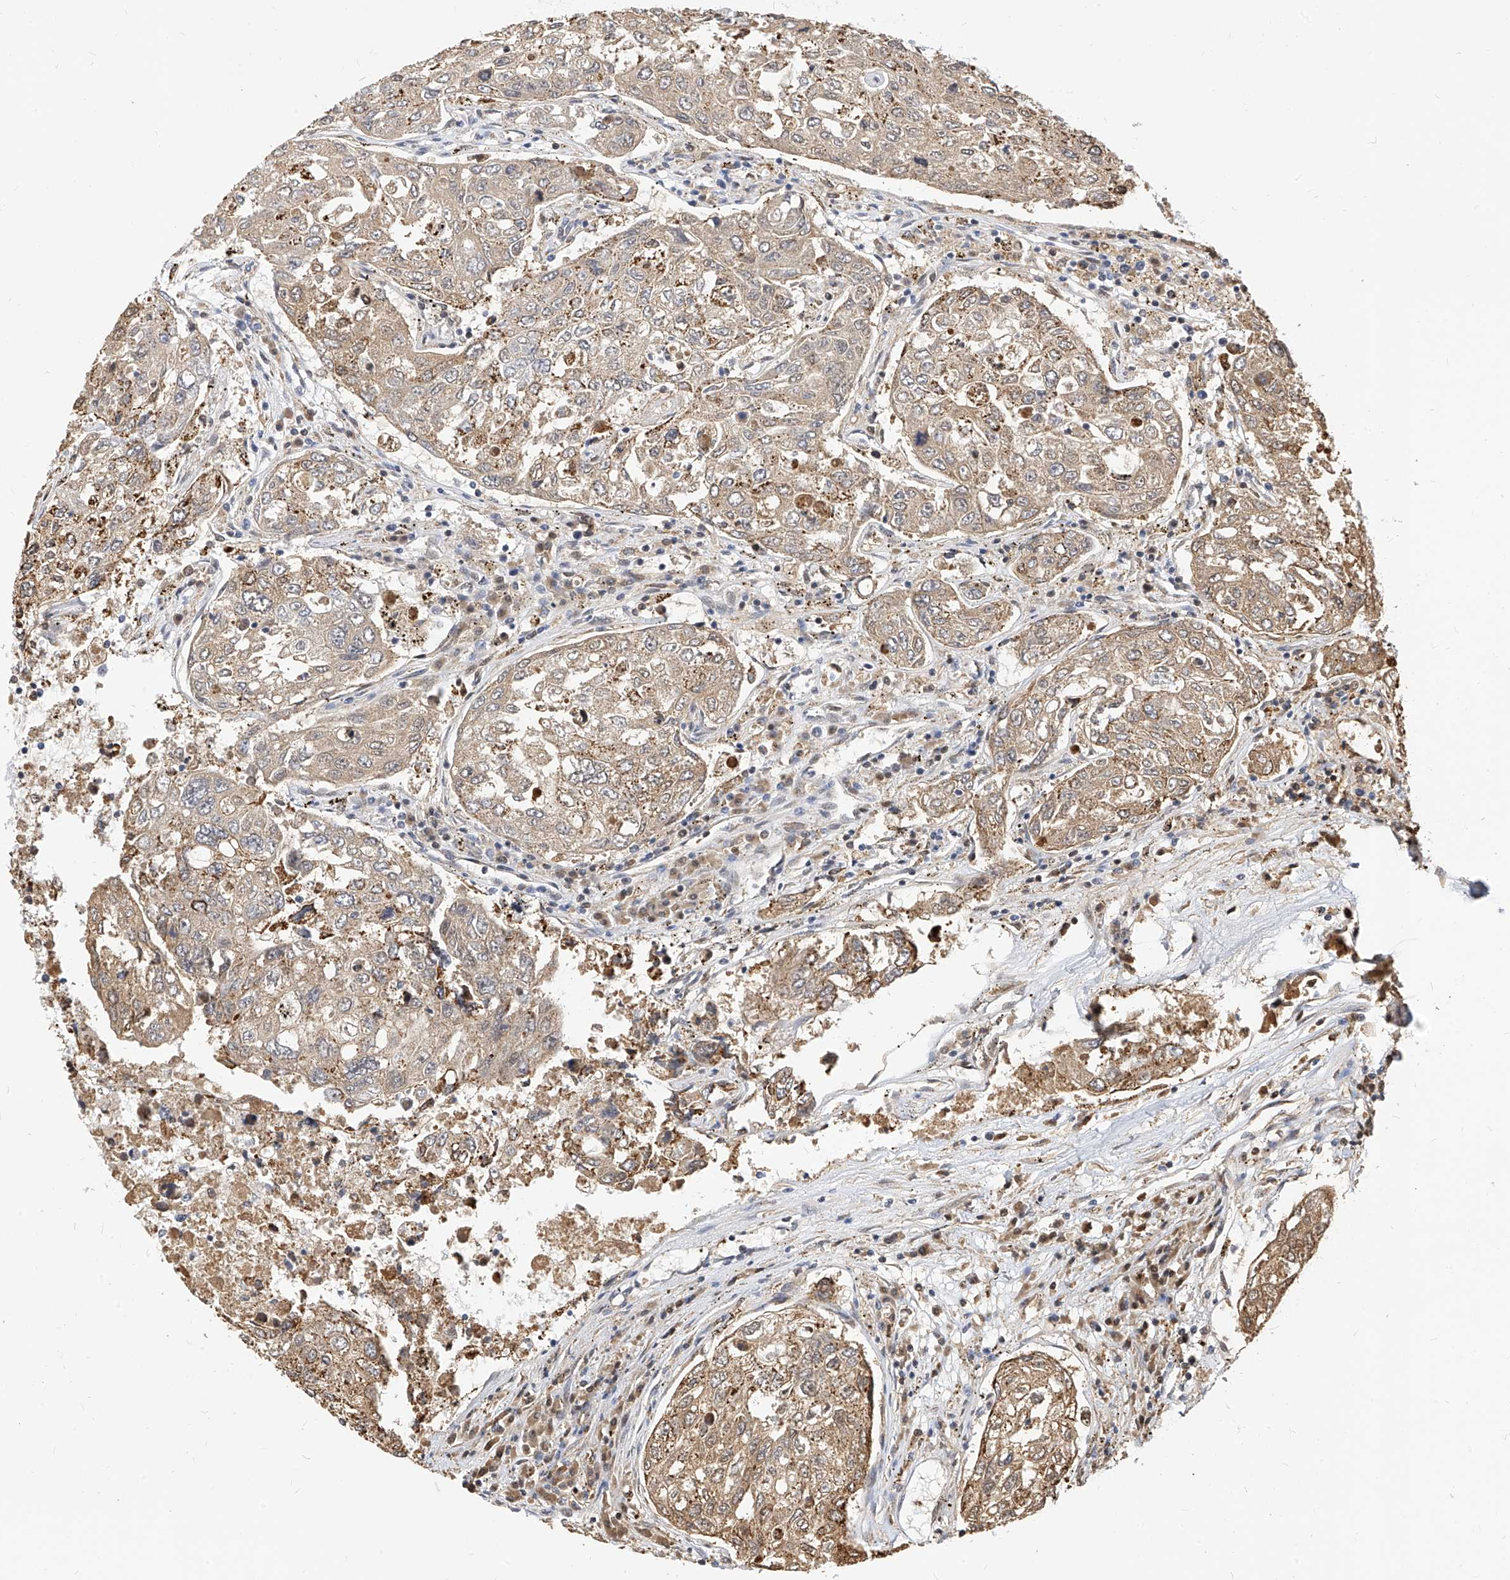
{"staining": {"intensity": "moderate", "quantity": ">75%", "location": "cytoplasmic/membranous"}, "tissue": "urothelial cancer", "cell_type": "Tumor cells", "image_type": "cancer", "snomed": [{"axis": "morphology", "description": "Urothelial carcinoma, High grade"}, {"axis": "topography", "description": "Lymph node"}, {"axis": "topography", "description": "Urinary bladder"}], "caption": "A high-resolution histopathology image shows immunohistochemistry (IHC) staining of urothelial carcinoma (high-grade), which shows moderate cytoplasmic/membranous positivity in approximately >75% of tumor cells. (brown staining indicates protein expression, while blue staining denotes nuclei).", "gene": "TTLL8", "patient": {"sex": "male", "age": 51}}